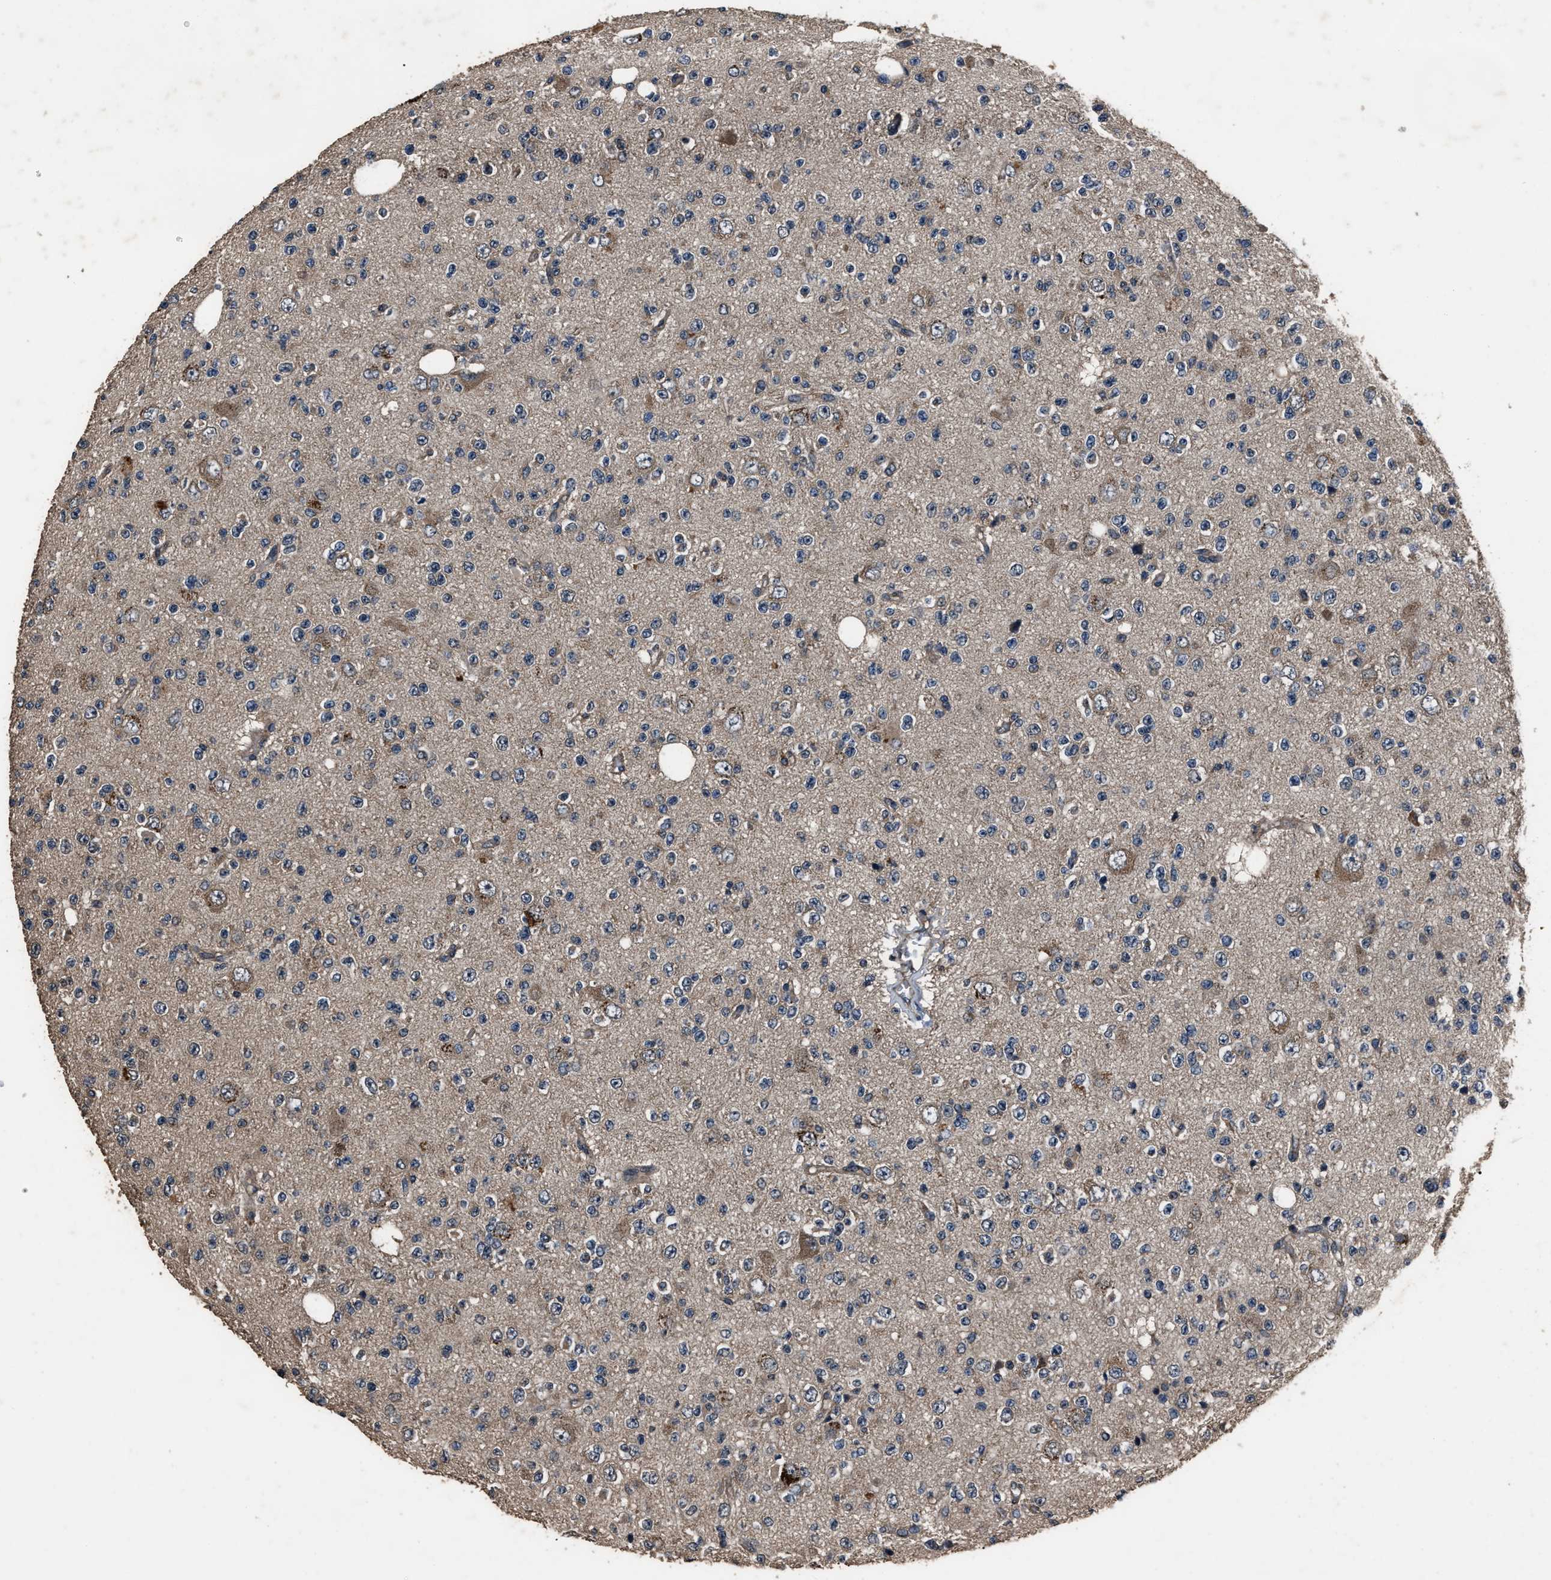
{"staining": {"intensity": "weak", "quantity": "<25%", "location": "cytoplasmic/membranous"}, "tissue": "glioma", "cell_type": "Tumor cells", "image_type": "cancer", "snomed": [{"axis": "morphology", "description": "Glioma, malignant, High grade"}, {"axis": "topography", "description": "pancreas cauda"}], "caption": "DAB immunohistochemical staining of human glioma exhibits no significant positivity in tumor cells.", "gene": "RNF216", "patient": {"sex": "male", "age": 60}}